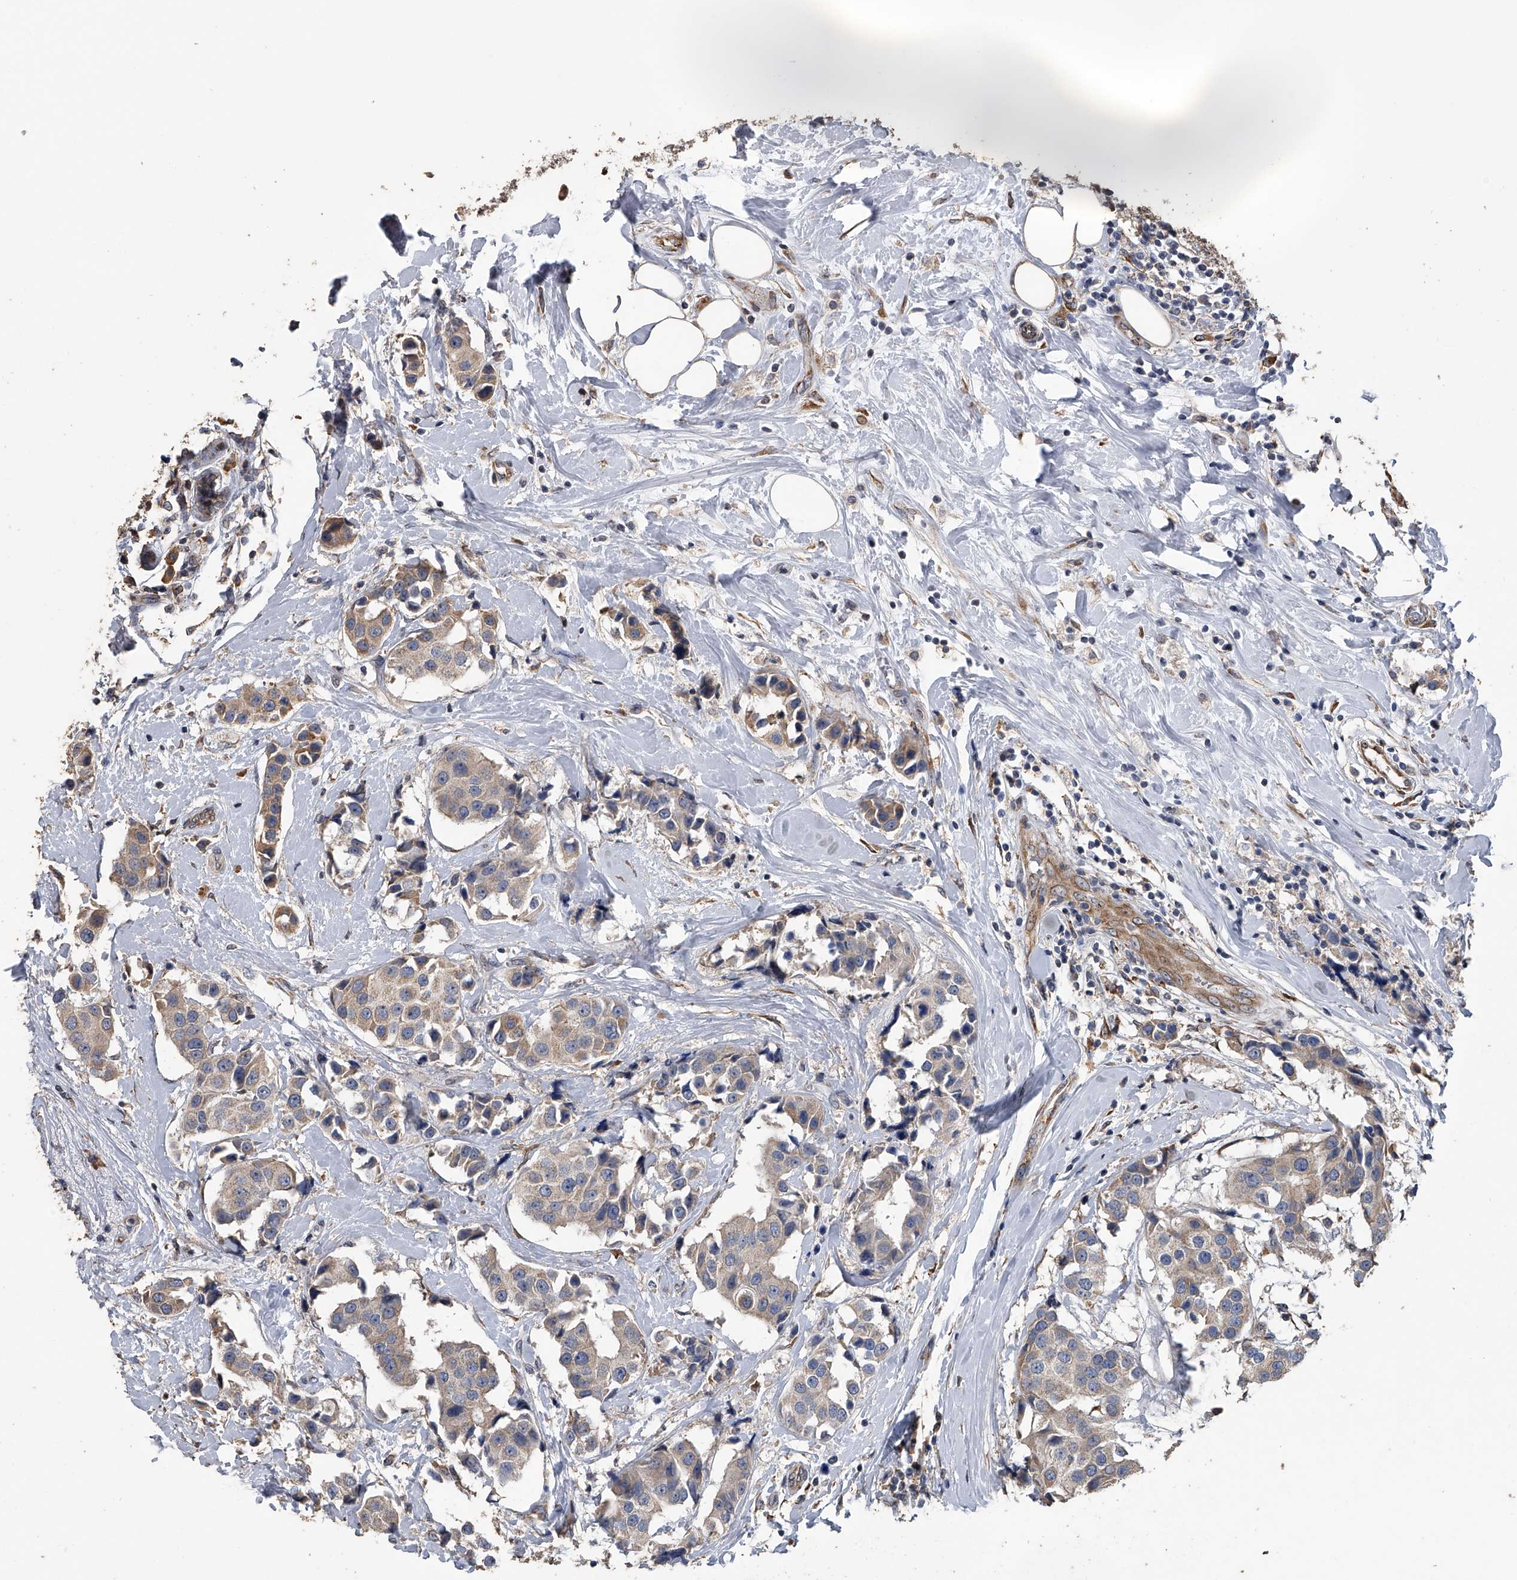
{"staining": {"intensity": "weak", "quantity": ">75%", "location": "cytoplasmic/membranous"}, "tissue": "breast cancer", "cell_type": "Tumor cells", "image_type": "cancer", "snomed": [{"axis": "morphology", "description": "Normal tissue, NOS"}, {"axis": "morphology", "description": "Duct carcinoma"}, {"axis": "topography", "description": "Breast"}], "caption": "Breast infiltrating ductal carcinoma stained with a brown dye reveals weak cytoplasmic/membranous positive expression in about >75% of tumor cells.", "gene": "PCLO", "patient": {"sex": "female", "age": 39}}